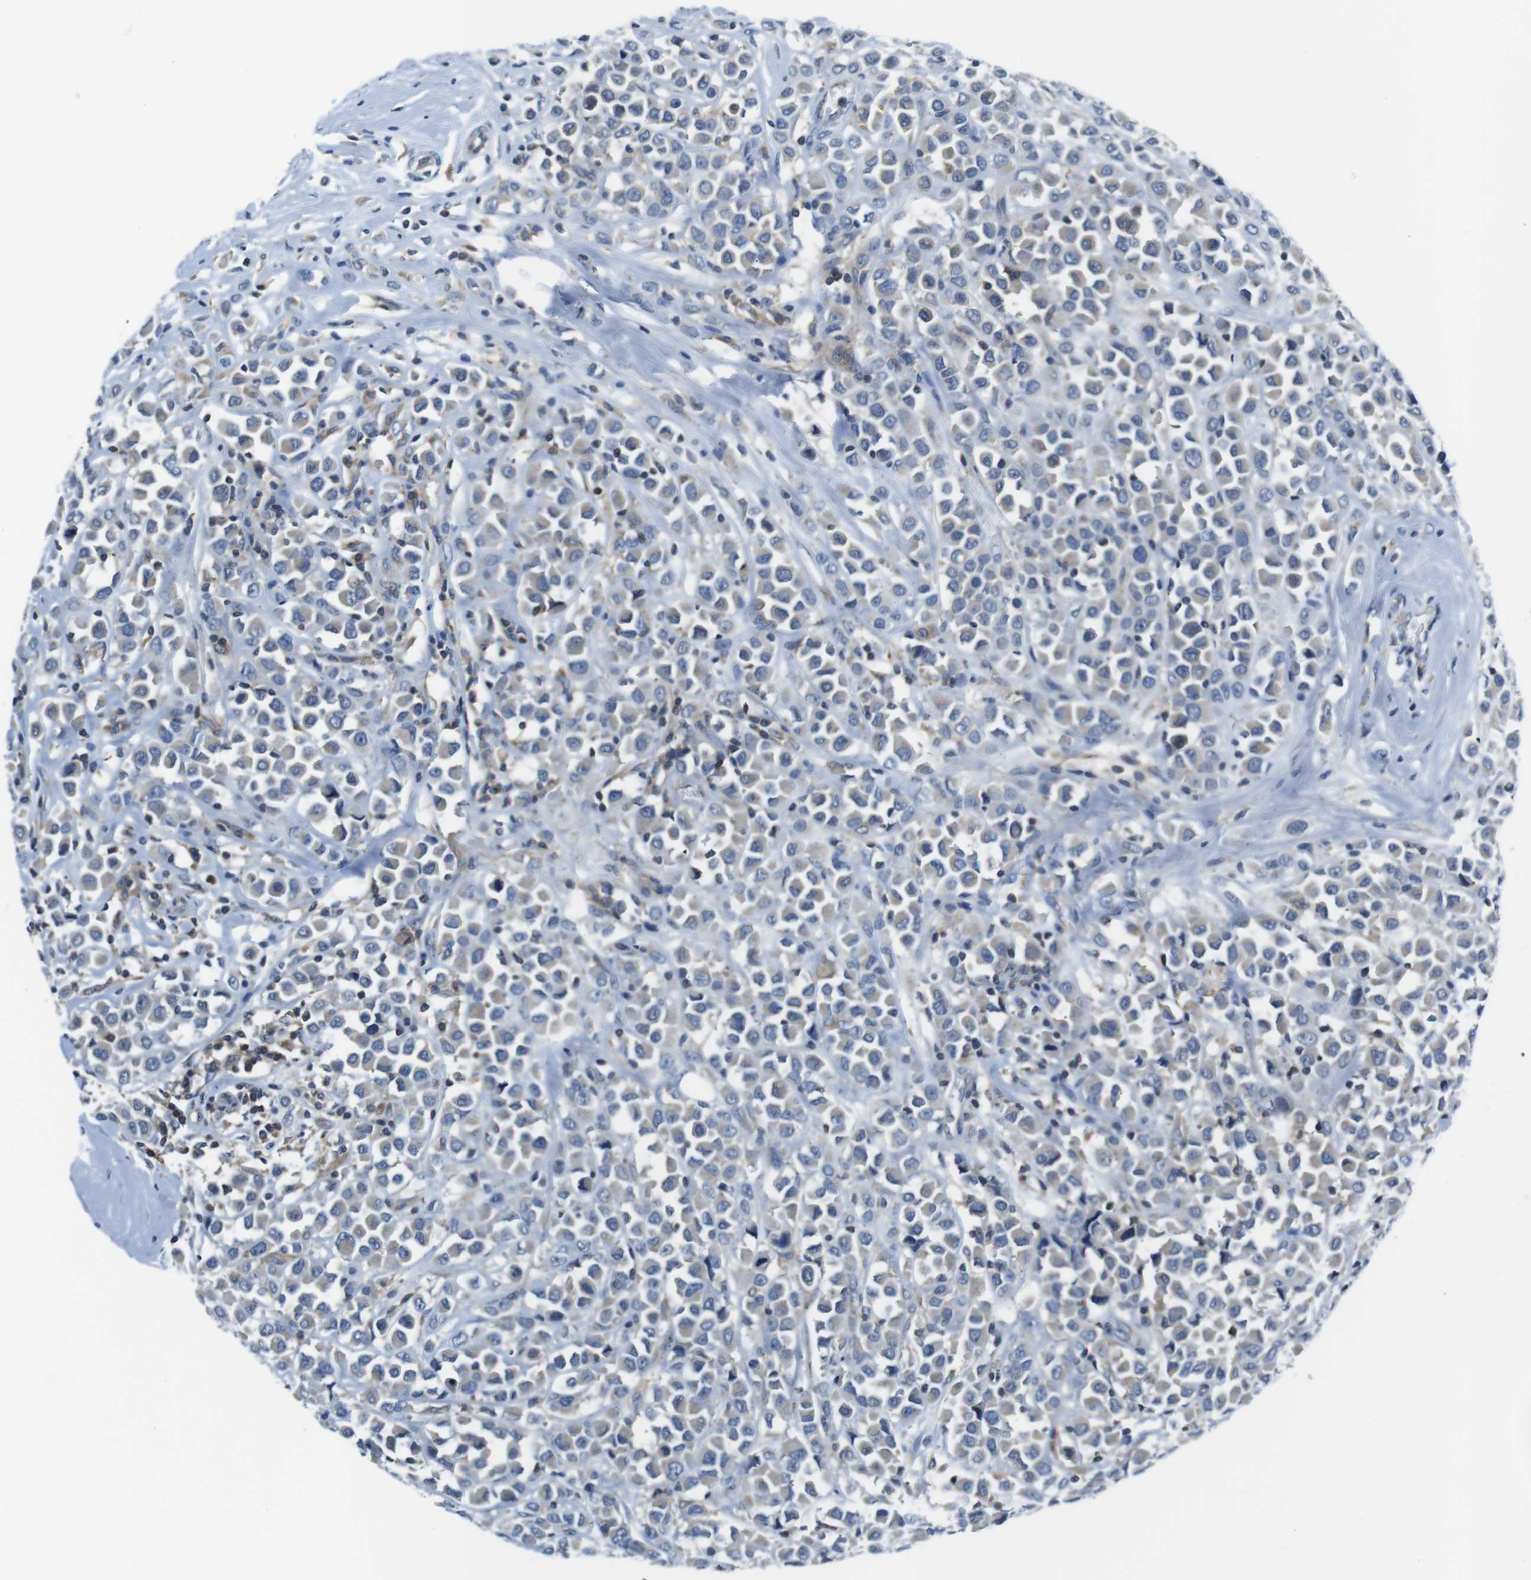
{"staining": {"intensity": "negative", "quantity": "none", "location": "none"}, "tissue": "breast cancer", "cell_type": "Tumor cells", "image_type": "cancer", "snomed": [{"axis": "morphology", "description": "Duct carcinoma"}, {"axis": "topography", "description": "Breast"}], "caption": "IHC of human invasive ductal carcinoma (breast) shows no staining in tumor cells.", "gene": "PIK3CD", "patient": {"sex": "female", "age": 61}}